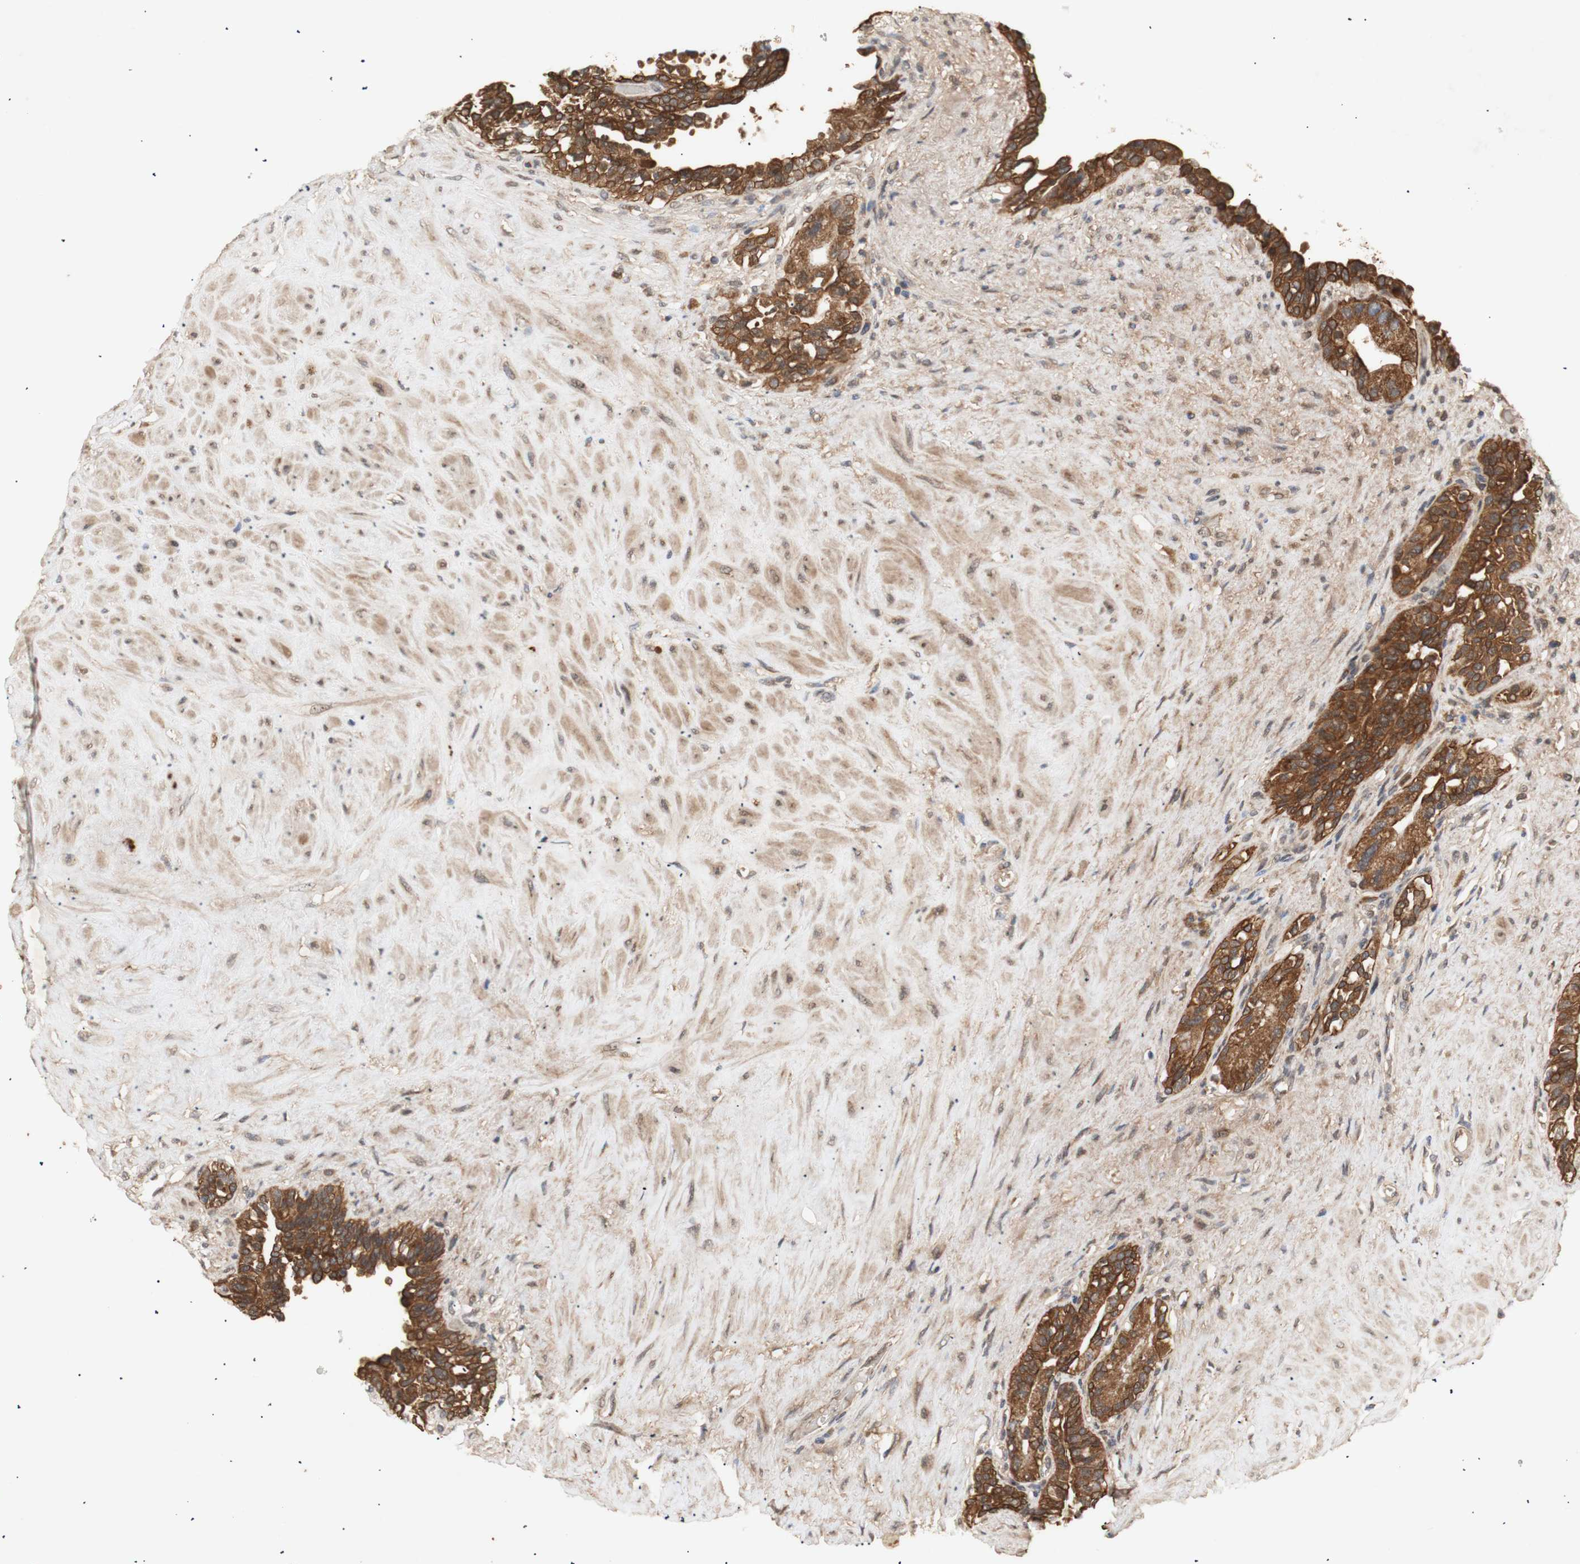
{"staining": {"intensity": "strong", "quantity": ">75%", "location": "cytoplasmic/membranous"}, "tissue": "seminal vesicle", "cell_type": "Glandular cells", "image_type": "normal", "snomed": [{"axis": "morphology", "description": "Normal tissue, NOS"}, {"axis": "topography", "description": "Seminal veicle"}], "caption": "Seminal vesicle stained with DAB (3,3'-diaminobenzidine) immunohistochemistry (IHC) displays high levels of strong cytoplasmic/membranous positivity in approximately >75% of glandular cells. Using DAB (3,3'-diaminobenzidine) (brown) and hematoxylin (blue) stains, captured at high magnification using brightfield microscopy.", "gene": "PKN1", "patient": {"sex": "male", "age": 63}}